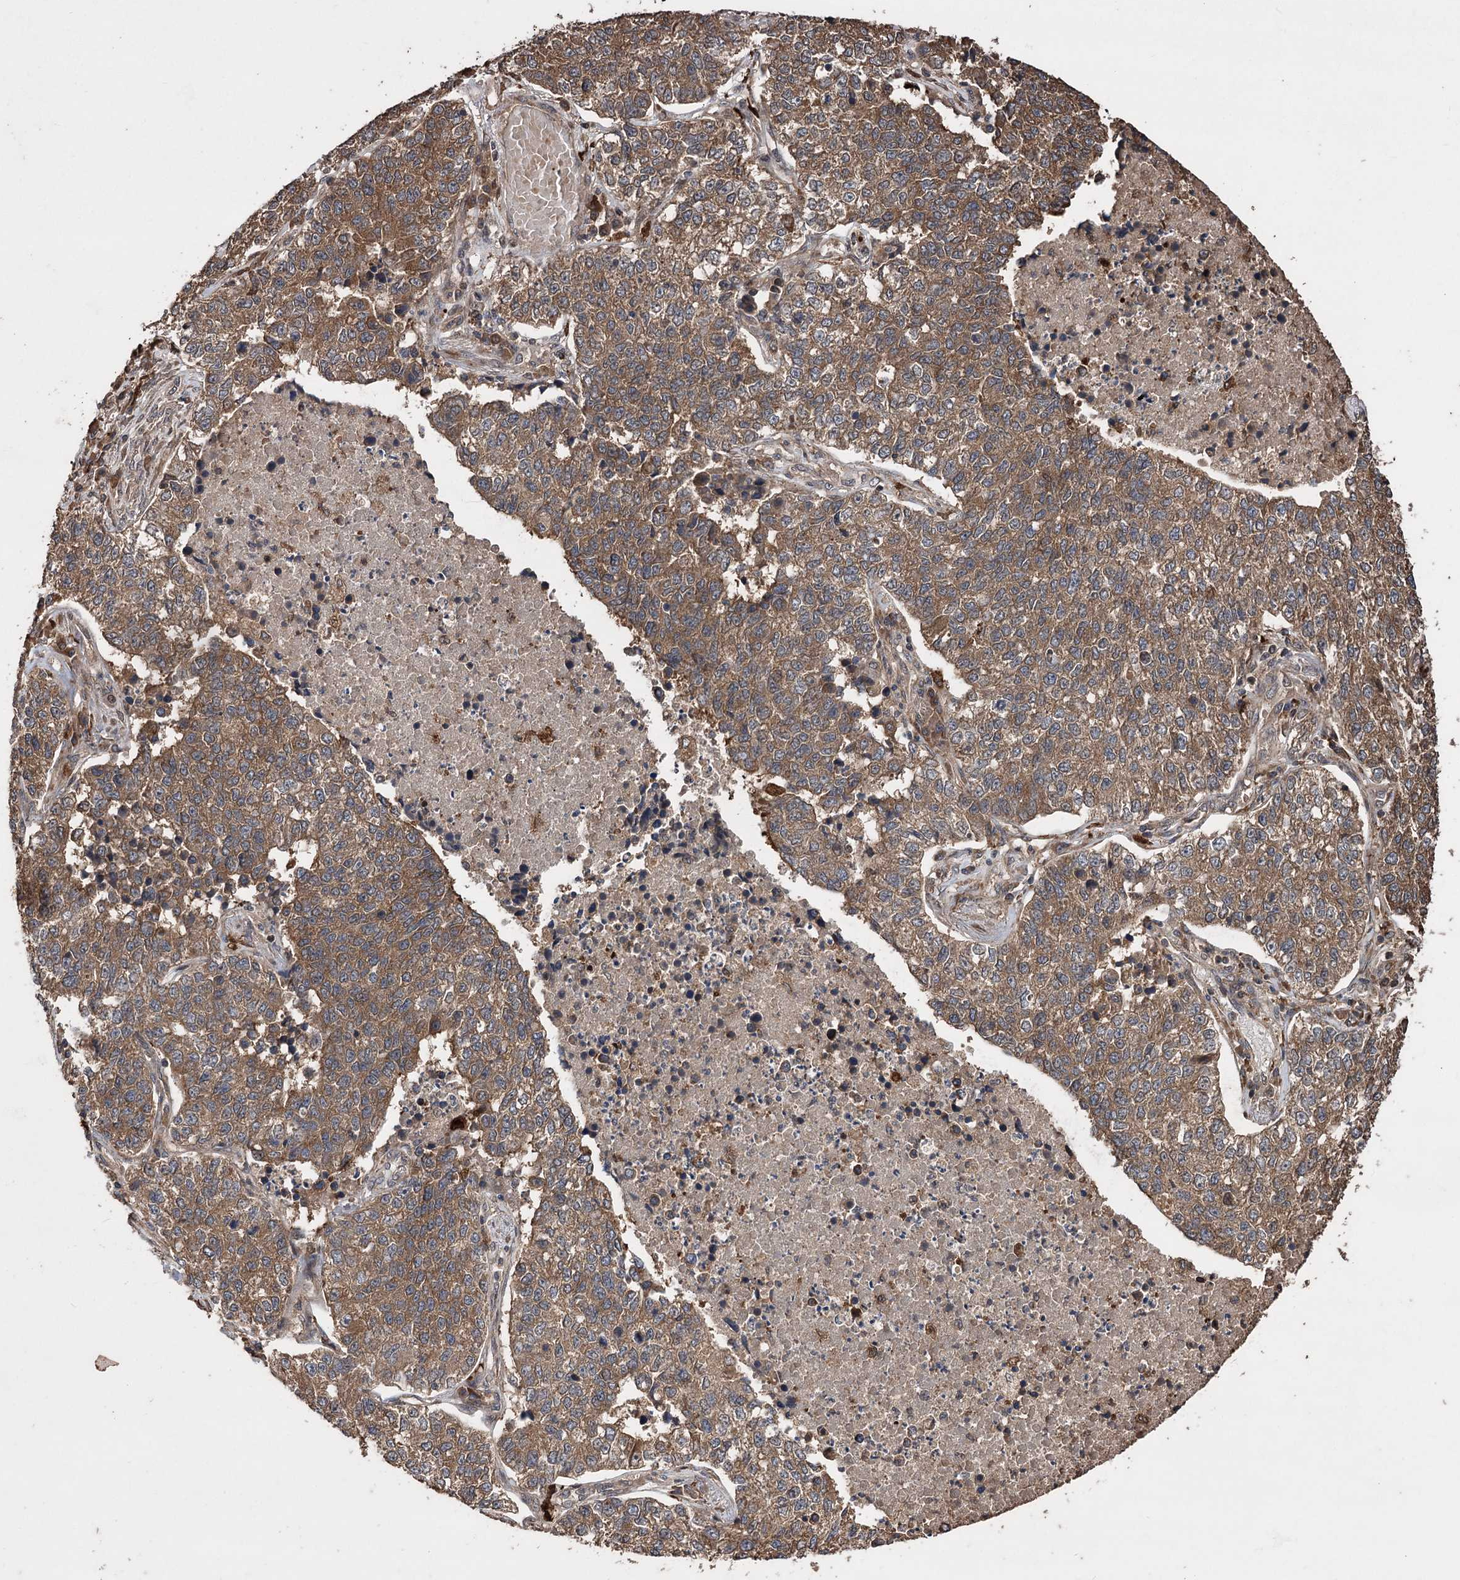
{"staining": {"intensity": "moderate", "quantity": ">75%", "location": "cytoplasmic/membranous"}, "tissue": "lung cancer", "cell_type": "Tumor cells", "image_type": "cancer", "snomed": [{"axis": "morphology", "description": "Adenocarcinoma, NOS"}, {"axis": "topography", "description": "Lung"}], "caption": "Immunohistochemical staining of lung cancer displays moderate cytoplasmic/membranous protein positivity in approximately >75% of tumor cells.", "gene": "RASSF3", "patient": {"sex": "male", "age": 49}}